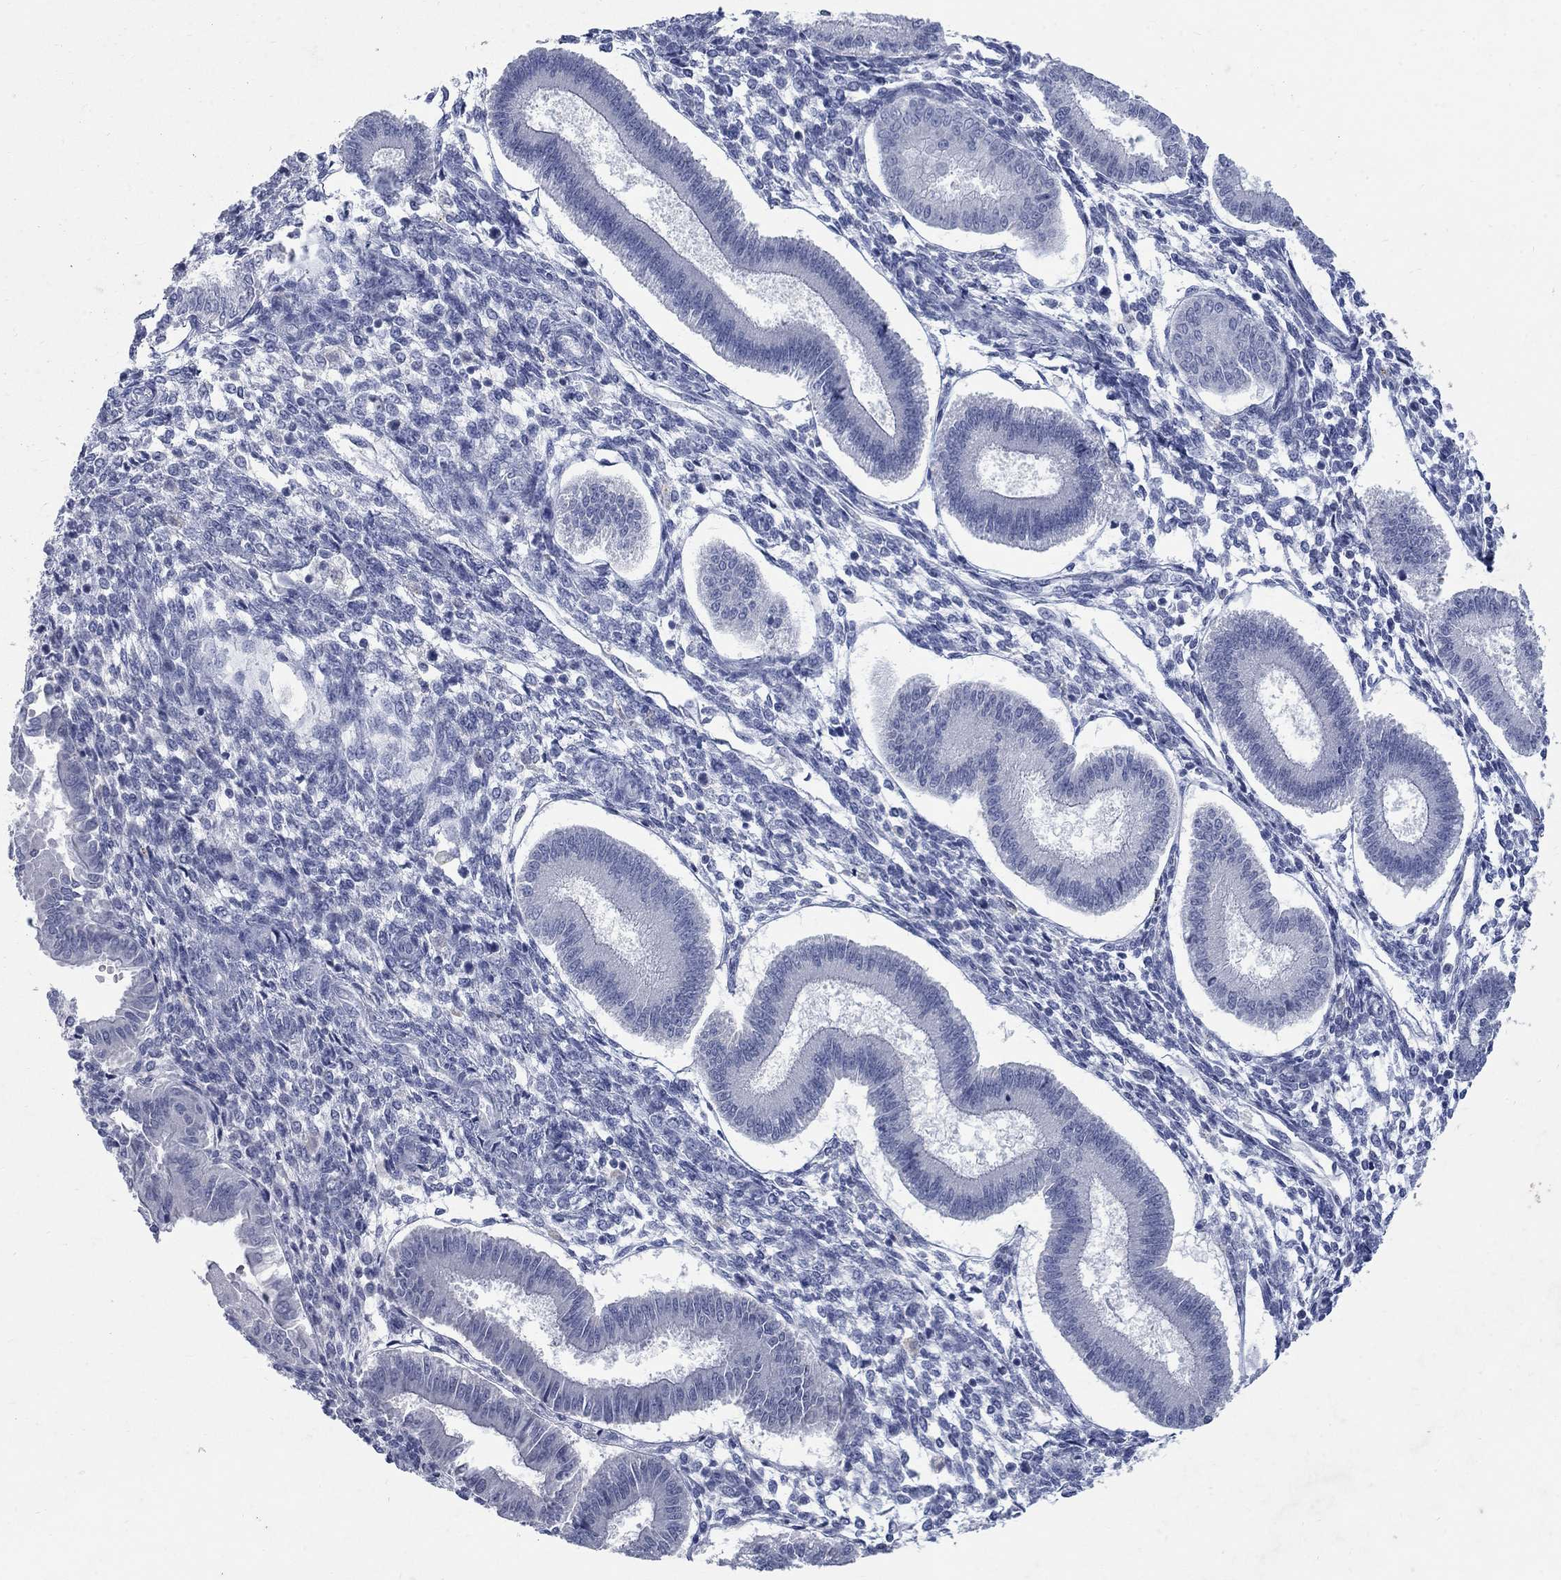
{"staining": {"intensity": "negative", "quantity": "none", "location": "none"}, "tissue": "endometrium", "cell_type": "Cells in endometrial stroma", "image_type": "normal", "snomed": [{"axis": "morphology", "description": "Normal tissue, NOS"}, {"axis": "topography", "description": "Endometrium"}], "caption": "A high-resolution histopathology image shows IHC staining of normal endometrium, which exhibits no significant positivity in cells in endometrial stroma. The staining is performed using DAB brown chromogen with nuclei counter-stained in using hematoxylin.", "gene": "RFTN2", "patient": {"sex": "female", "age": 43}}